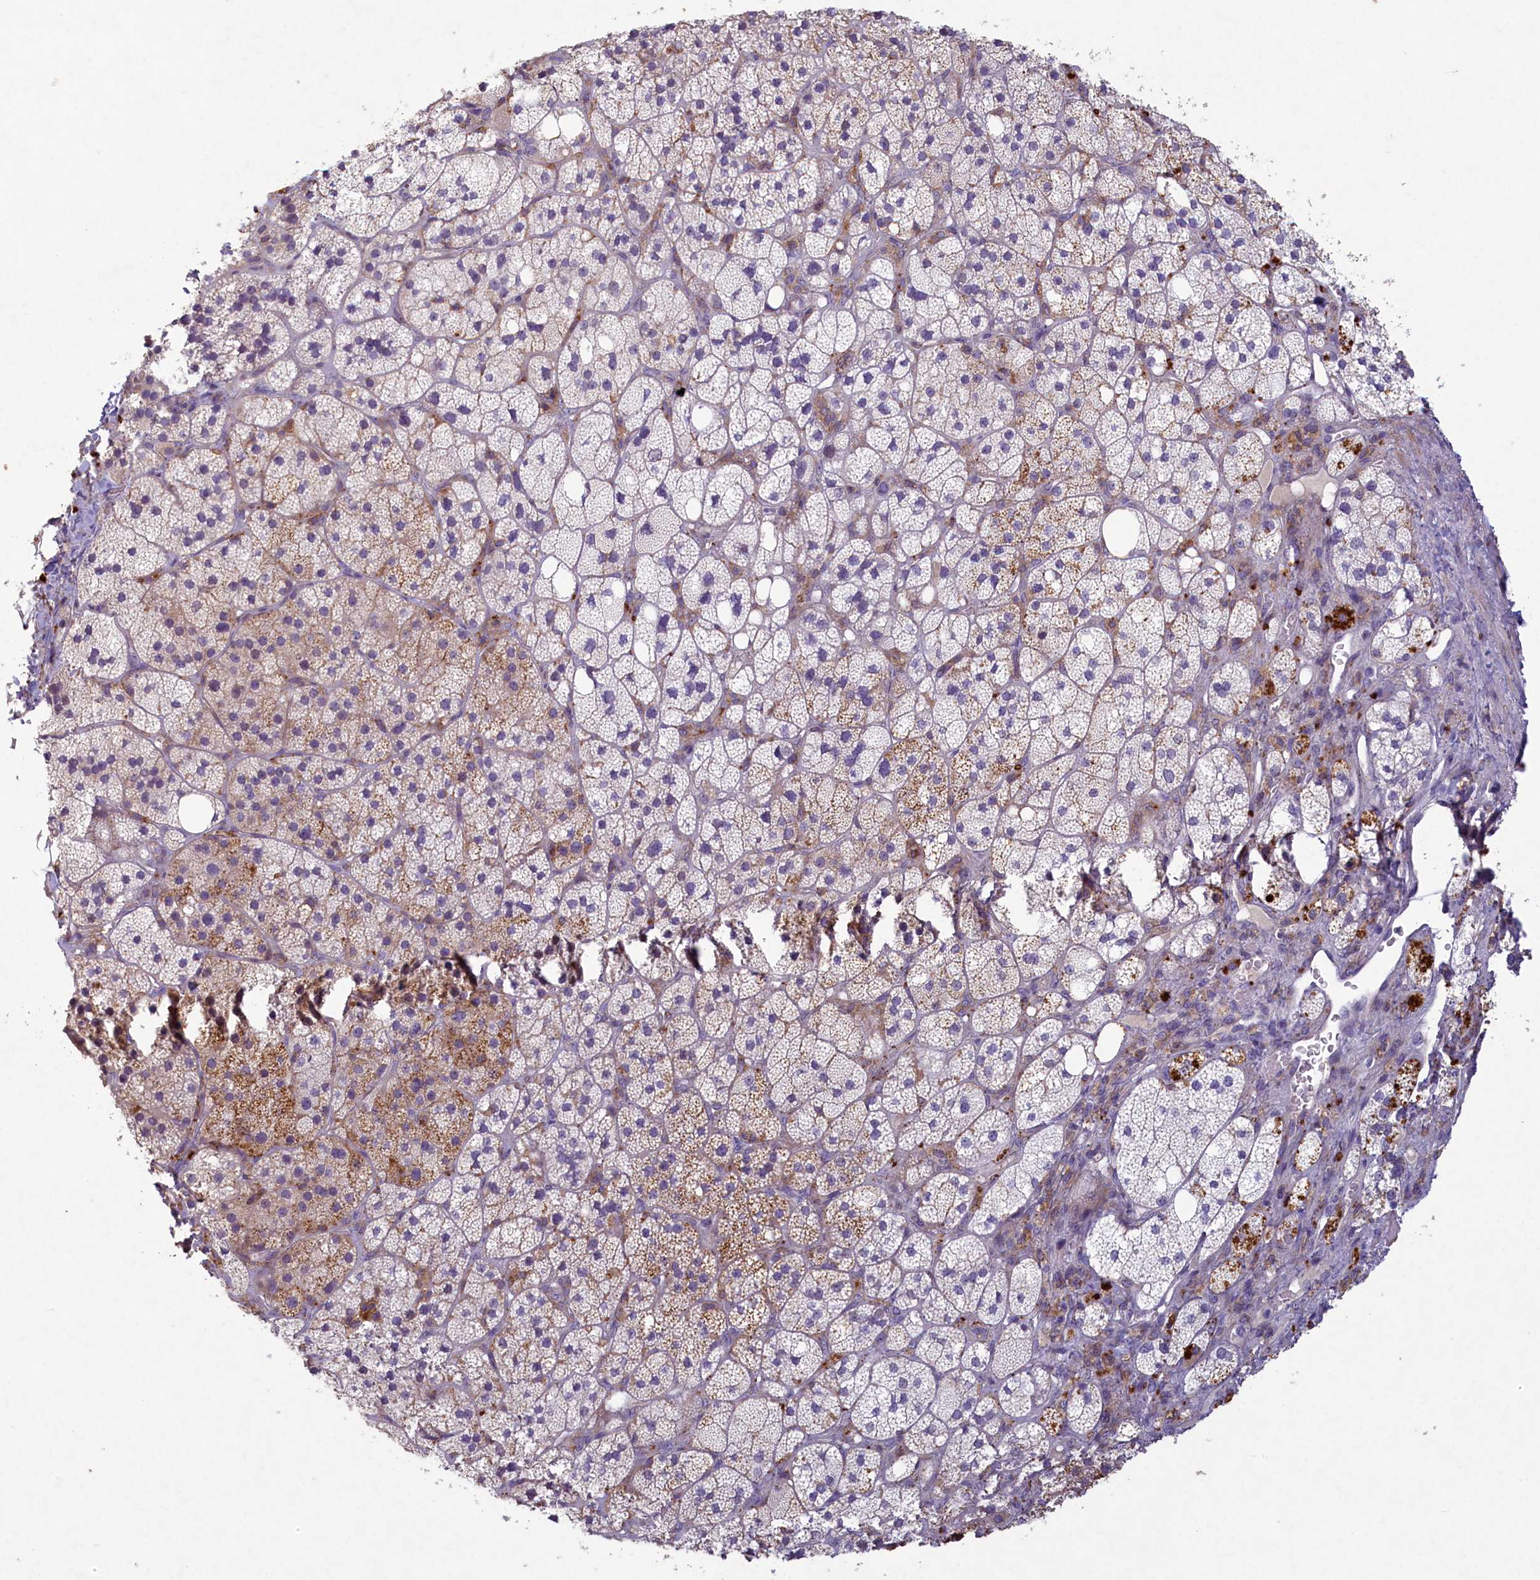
{"staining": {"intensity": "moderate", "quantity": "25%-75%", "location": "cytoplasmic/membranous"}, "tissue": "adrenal gland", "cell_type": "Glandular cells", "image_type": "normal", "snomed": [{"axis": "morphology", "description": "Normal tissue, NOS"}, {"axis": "topography", "description": "Adrenal gland"}], "caption": "Glandular cells demonstrate medium levels of moderate cytoplasmic/membranous positivity in about 25%-75% of cells in unremarkable adrenal gland. The staining was performed using DAB (3,3'-diaminobenzidine) to visualize the protein expression in brown, while the nuclei were stained in blue with hematoxylin (Magnification: 20x).", "gene": "PLEKHG6", "patient": {"sex": "male", "age": 61}}